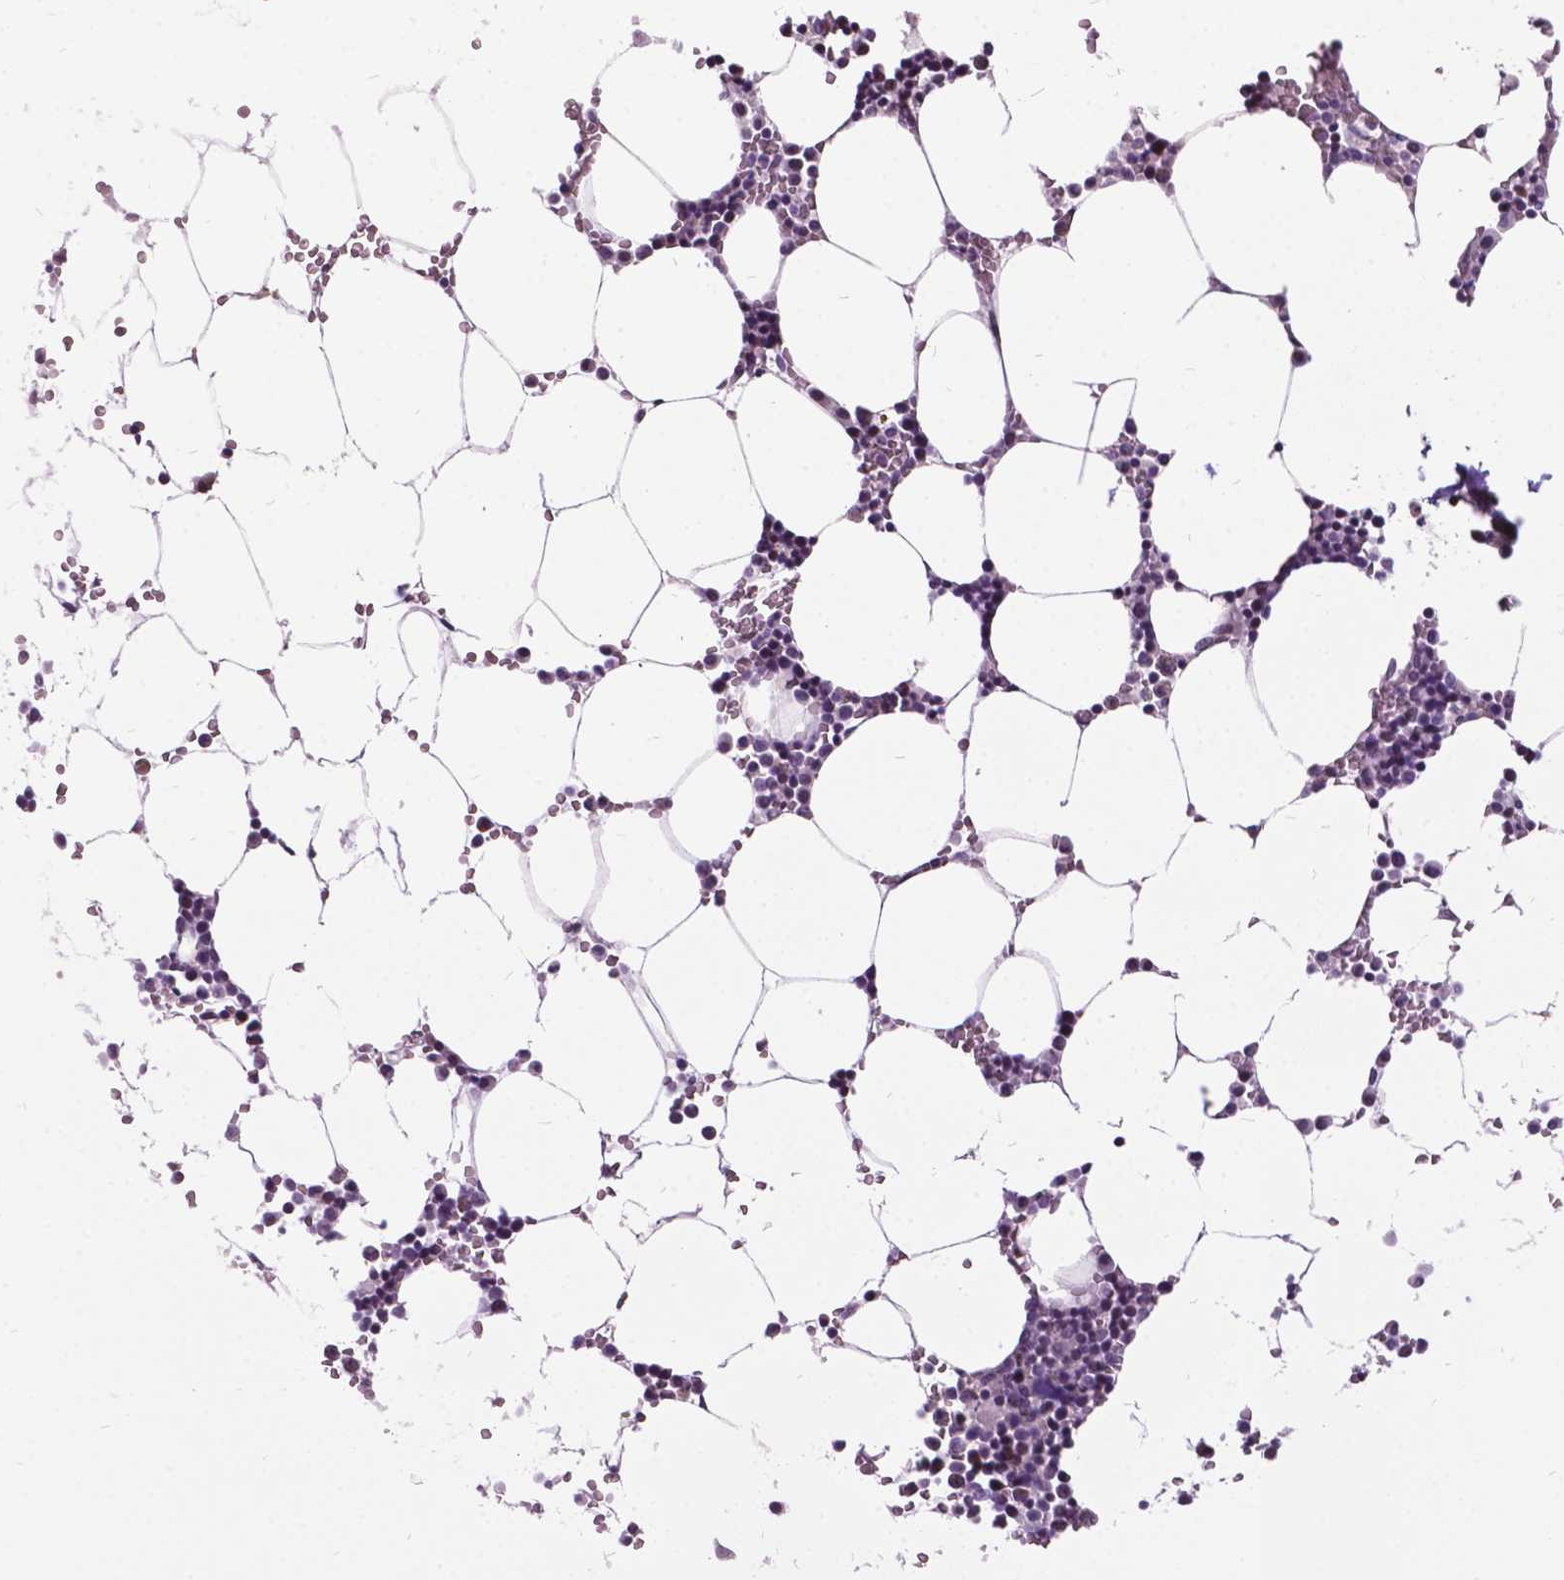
{"staining": {"intensity": "moderate", "quantity": "<25%", "location": "nuclear"}, "tissue": "bone marrow", "cell_type": "Hematopoietic cells", "image_type": "normal", "snomed": [{"axis": "morphology", "description": "Normal tissue, NOS"}, {"axis": "topography", "description": "Bone marrow"}], "caption": "Bone marrow stained with immunohistochemistry (IHC) exhibits moderate nuclear staining in approximately <25% of hematopoietic cells.", "gene": "DPF3", "patient": {"sex": "female", "age": 52}}